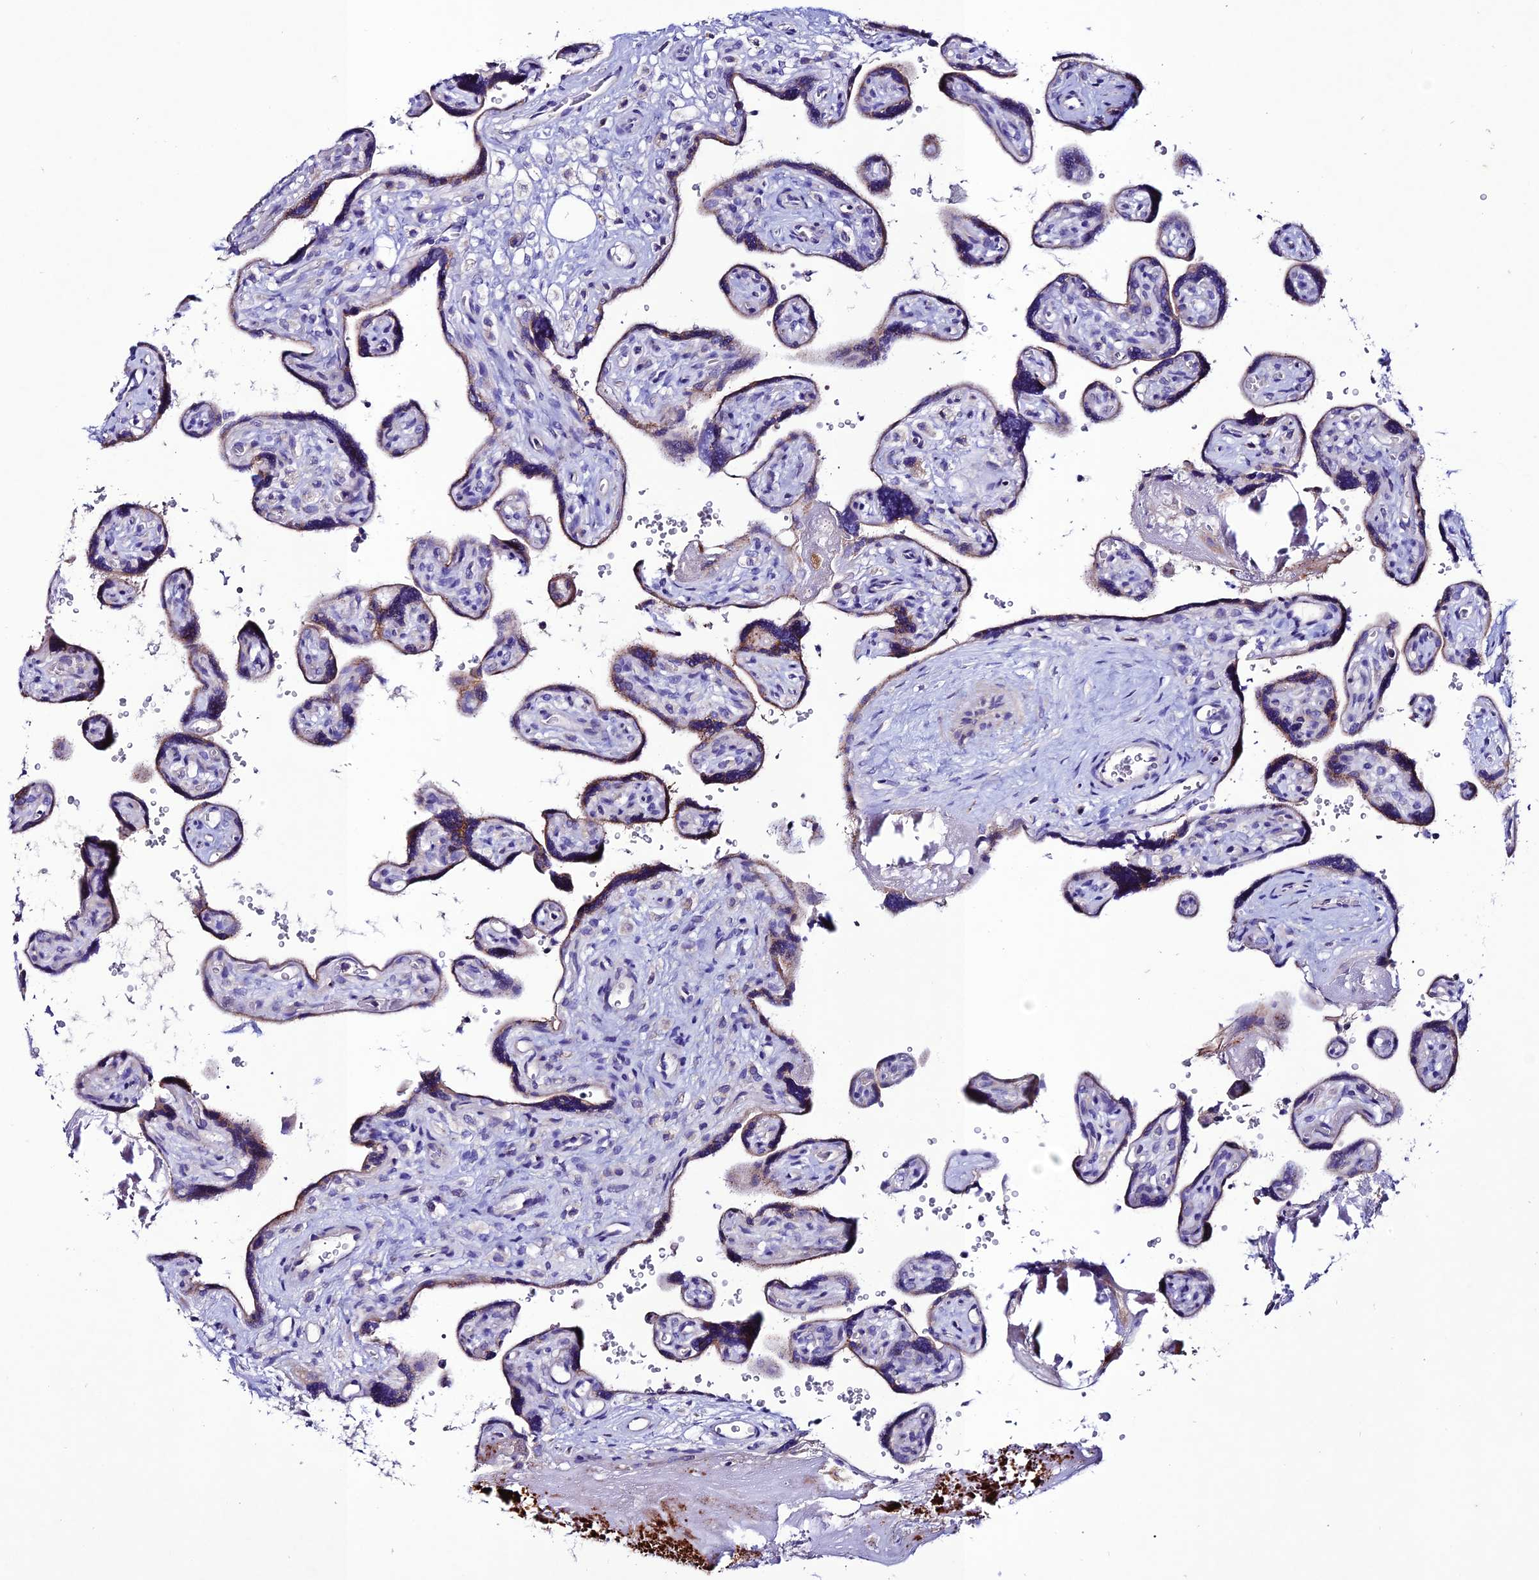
{"staining": {"intensity": "moderate", "quantity": ">75%", "location": "cytoplasmic/membranous"}, "tissue": "placenta", "cell_type": "Decidual cells", "image_type": "normal", "snomed": [{"axis": "morphology", "description": "Normal tissue, NOS"}, {"axis": "topography", "description": "Placenta"}], "caption": "The photomicrograph demonstrates staining of unremarkable placenta, revealing moderate cytoplasmic/membranous protein staining (brown color) within decidual cells.", "gene": "OR51Q1", "patient": {"sex": "female", "age": 39}}